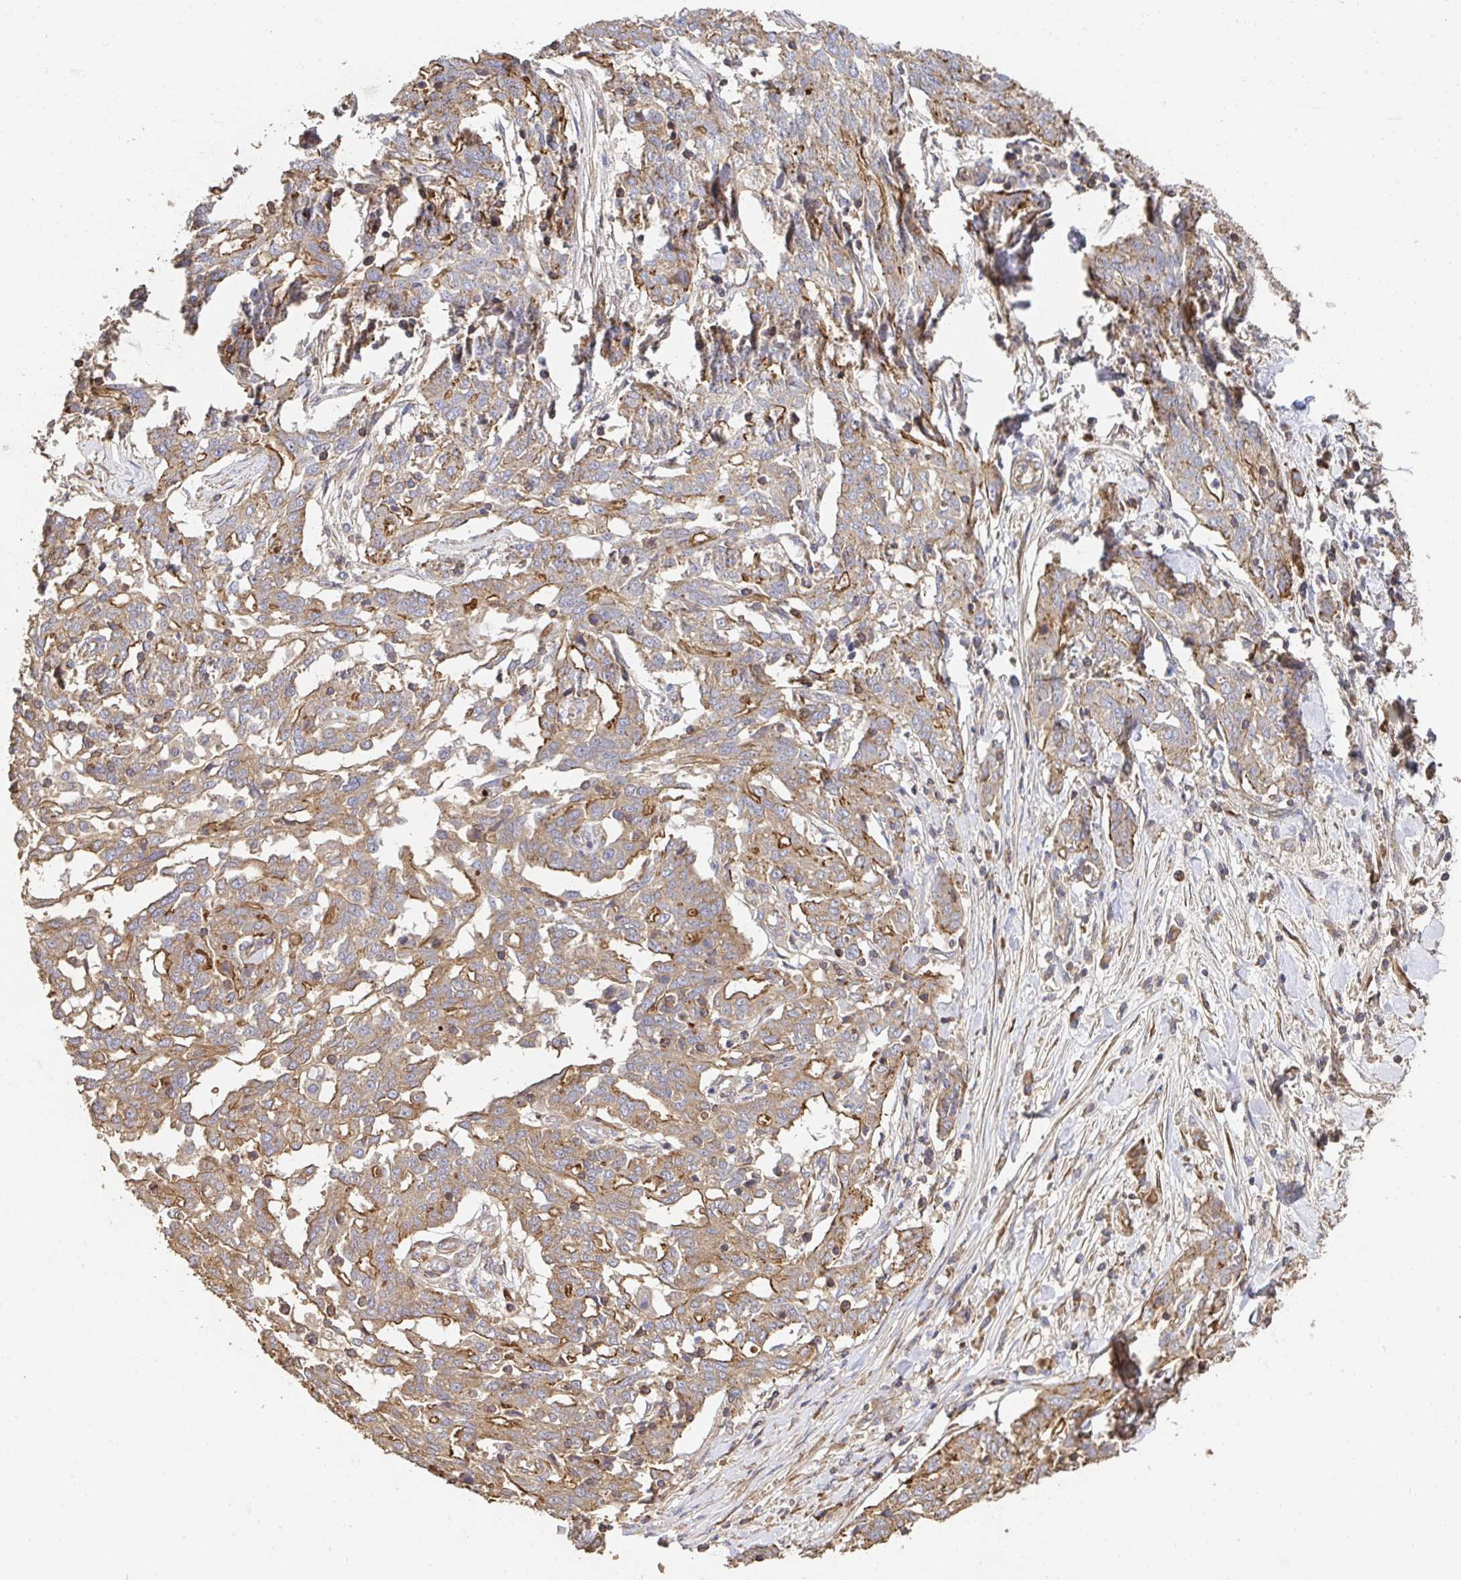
{"staining": {"intensity": "moderate", "quantity": ">75%", "location": "cytoplasmic/membranous"}, "tissue": "ovarian cancer", "cell_type": "Tumor cells", "image_type": "cancer", "snomed": [{"axis": "morphology", "description": "Cystadenocarcinoma, serous, NOS"}, {"axis": "topography", "description": "Ovary"}], "caption": "Protein staining shows moderate cytoplasmic/membranous expression in about >75% of tumor cells in ovarian cancer.", "gene": "APBB1", "patient": {"sex": "female", "age": 67}}